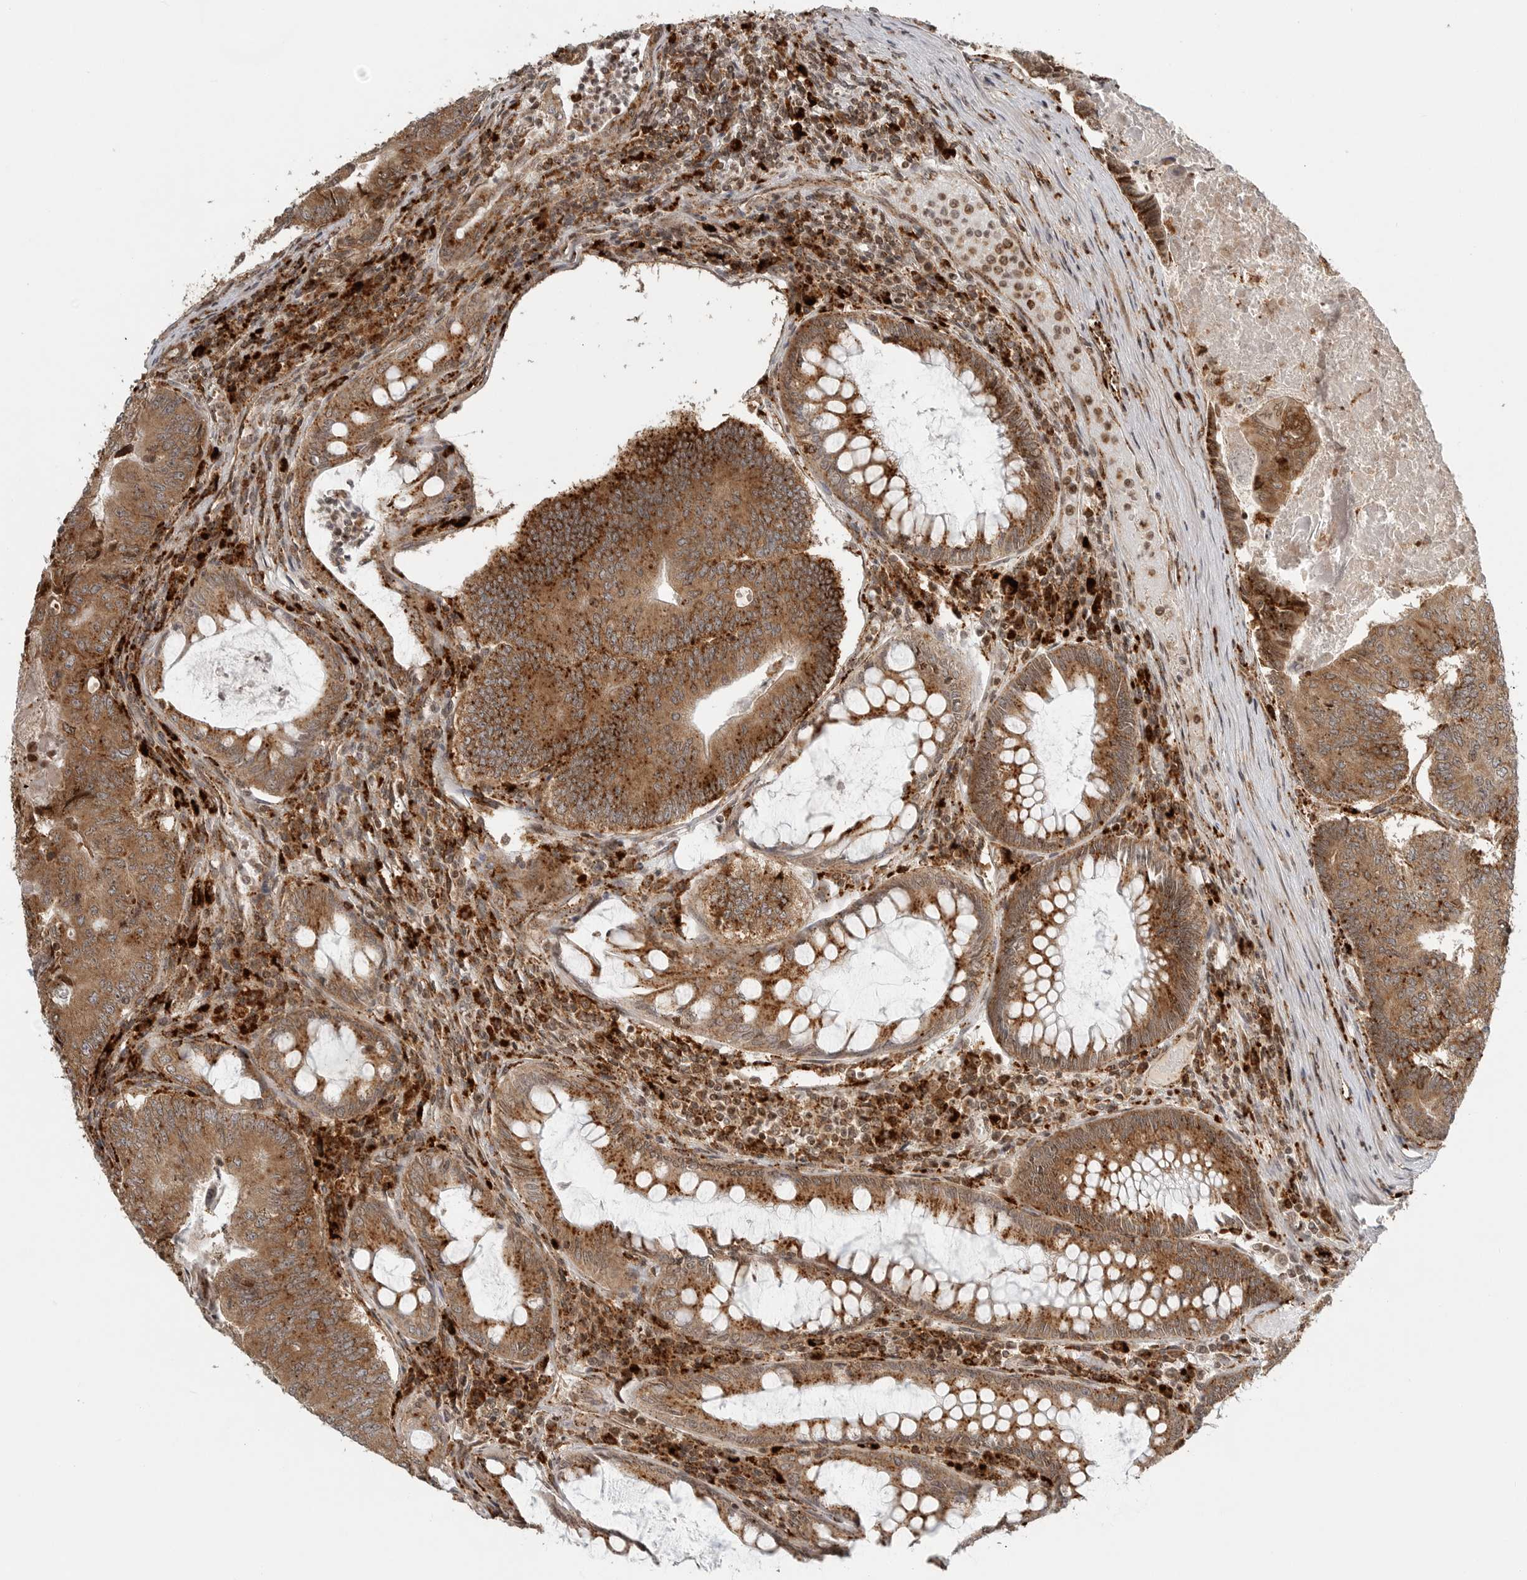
{"staining": {"intensity": "strong", "quantity": ">75%", "location": "cytoplasmic/membranous"}, "tissue": "colorectal cancer", "cell_type": "Tumor cells", "image_type": "cancer", "snomed": [{"axis": "morphology", "description": "Adenocarcinoma, NOS"}, {"axis": "topography", "description": "Colon"}], "caption": "Colorectal adenocarcinoma stained with a protein marker demonstrates strong staining in tumor cells.", "gene": "IDUA", "patient": {"sex": "female", "age": 67}}